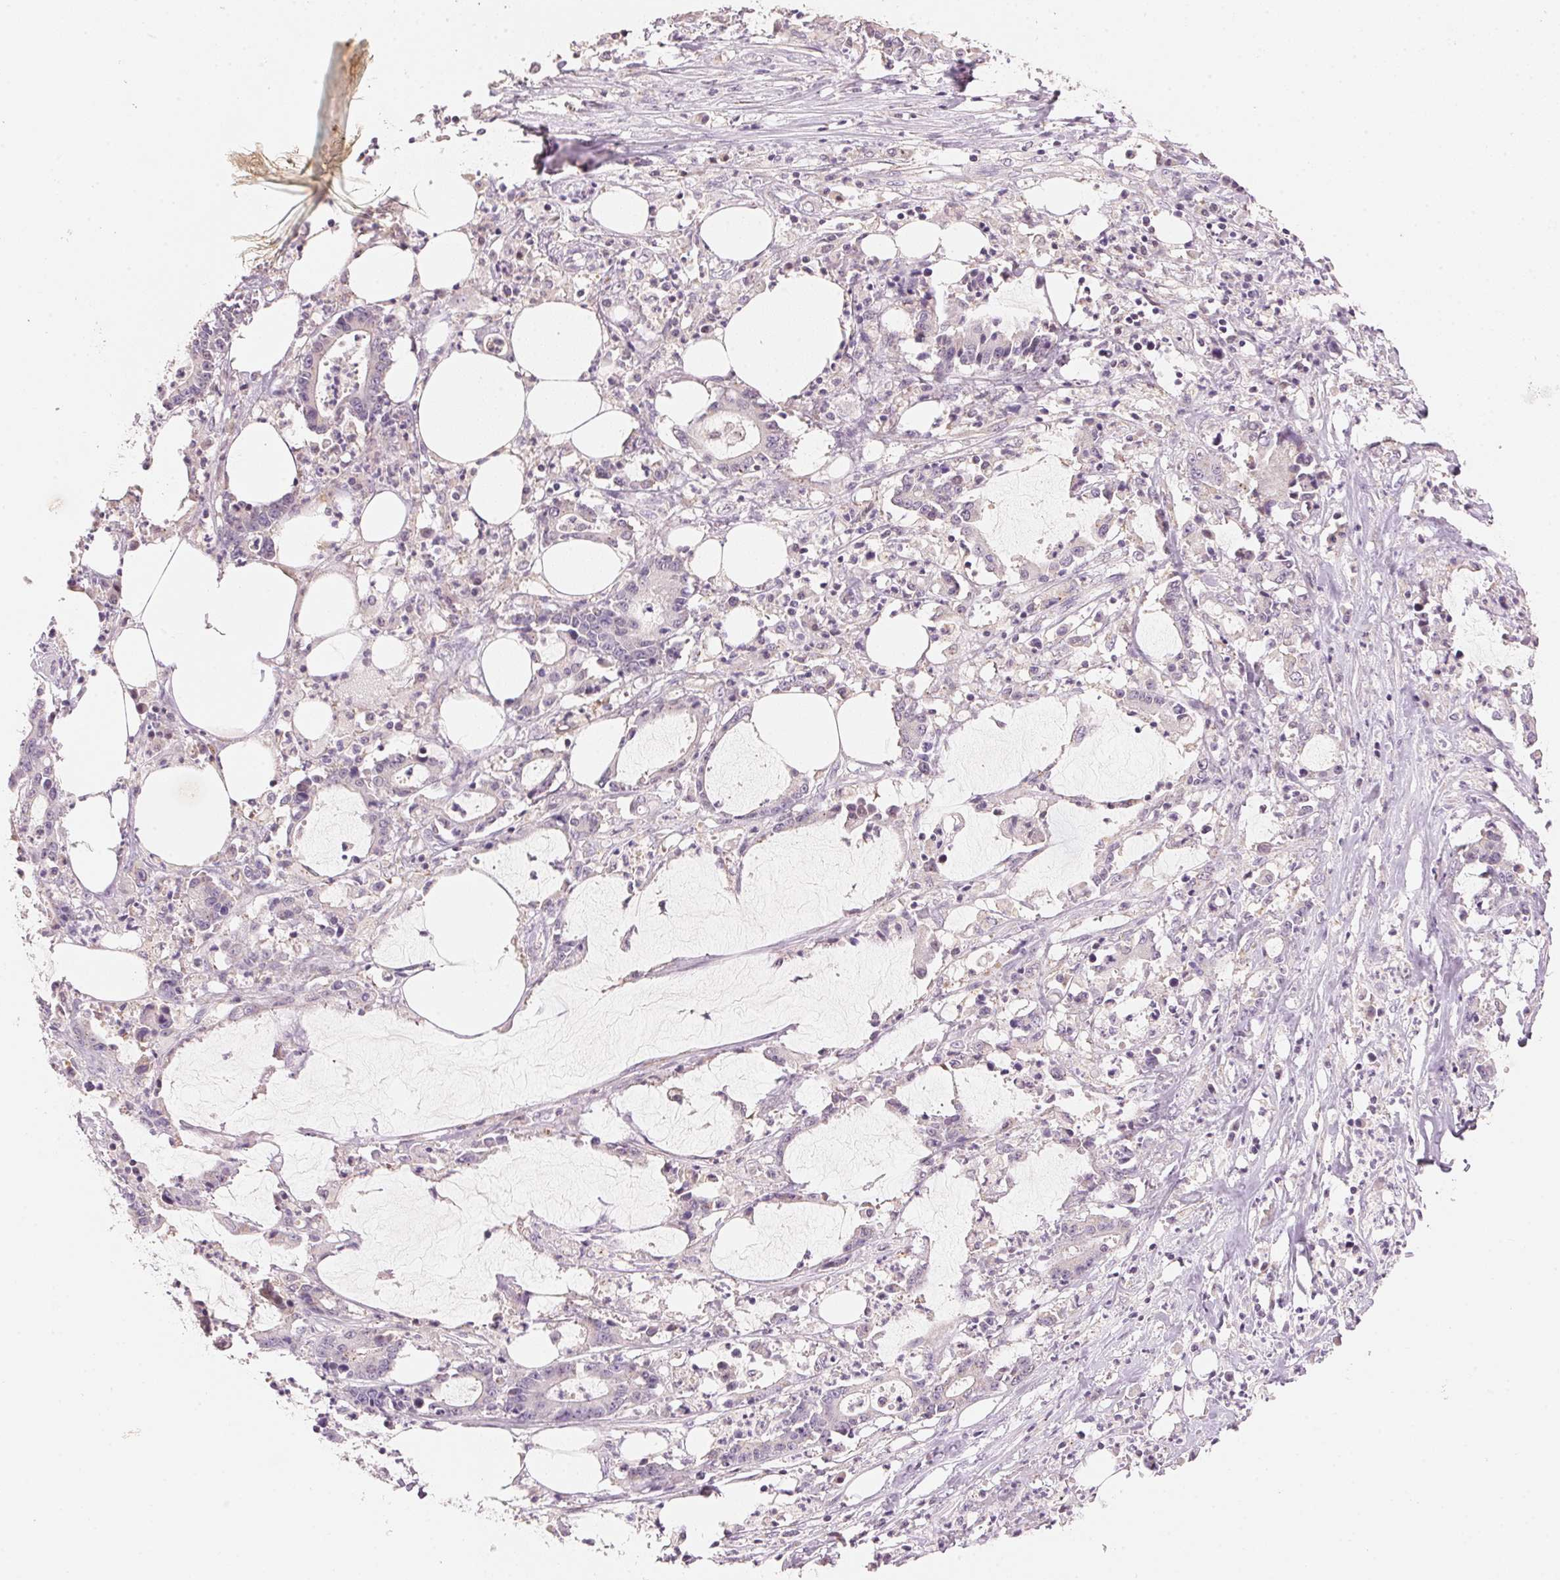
{"staining": {"intensity": "negative", "quantity": "none", "location": "none"}, "tissue": "stomach cancer", "cell_type": "Tumor cells", "image_type": "cancer", "snomed": [{"axis": "morphology", "description": "Adenocarcinoma, NOS"}, {"axis": "topography", "description": "Stomach, upper"}], "caption": "Immunohistochemical staining of human stomach adenocarcinoma exhibits no significant staining in tumor cells.", "gene": "HOXB13", "patient": {"sex": "male", "age": 68}}